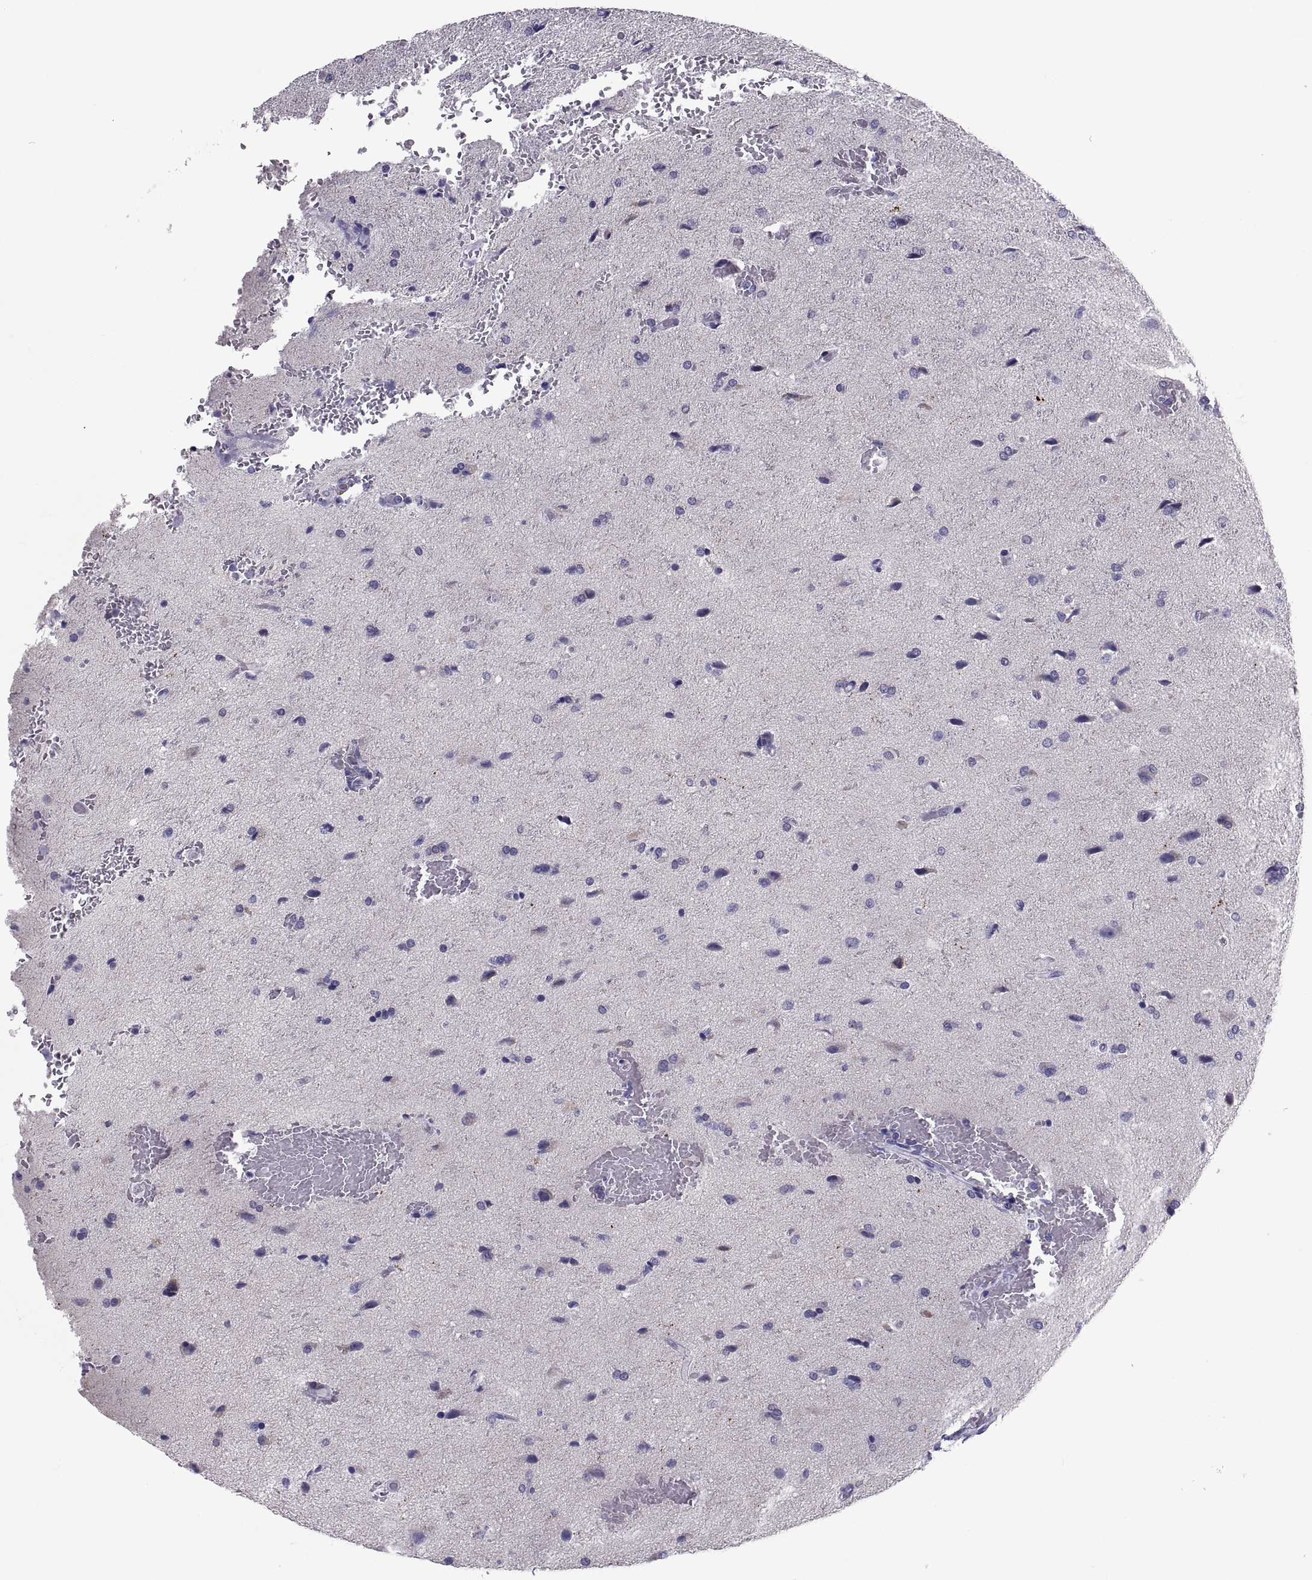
{"staining": {"intensity": "negative", "quantity": "none", "location": "none"}, "tissue": "glioma", "cell_type": "Tumor cells", "image_type": "cancer", "snomed": [{"axis": "morphology", "description": "Glioma, malignant, High grade"}, {"axis": "topography", "description": "Brain"}], "caption": "Glioma was stained to show a protein in brown. There is no significant positivity in tumor cells.", "gene": "DEFB129", "patient": {"sex": "male", "age": 68}}